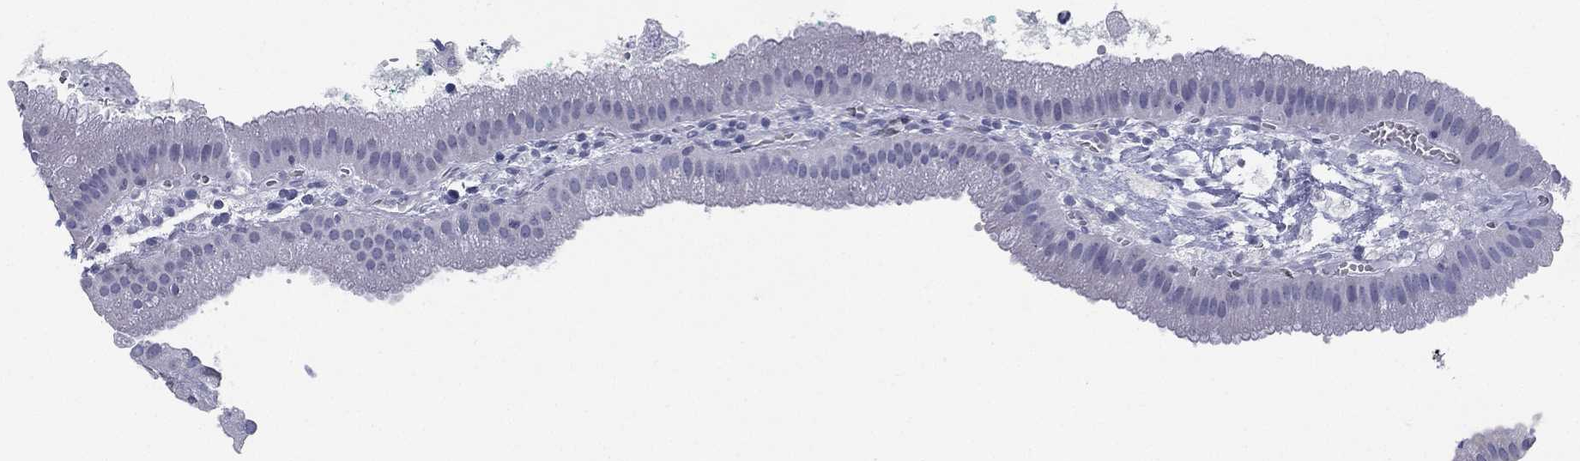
{"staining": {"intensity": "negative", "quantity": "none", "location": "none"}, "tissue": "gallbladder", "cell_type": "Glandular cells", "image_type": "normal", "snomed": [{"axis": "morphology", "description": "Normal tissue, NOS"}, {"axis": "topography", "description": "Gallbladder"}], "caption": "Glandular cells are negative for brown protein staining in benign gallbladder.", "gene": "RSPH4A", "patient": {"sex": "male", "age": 67}}